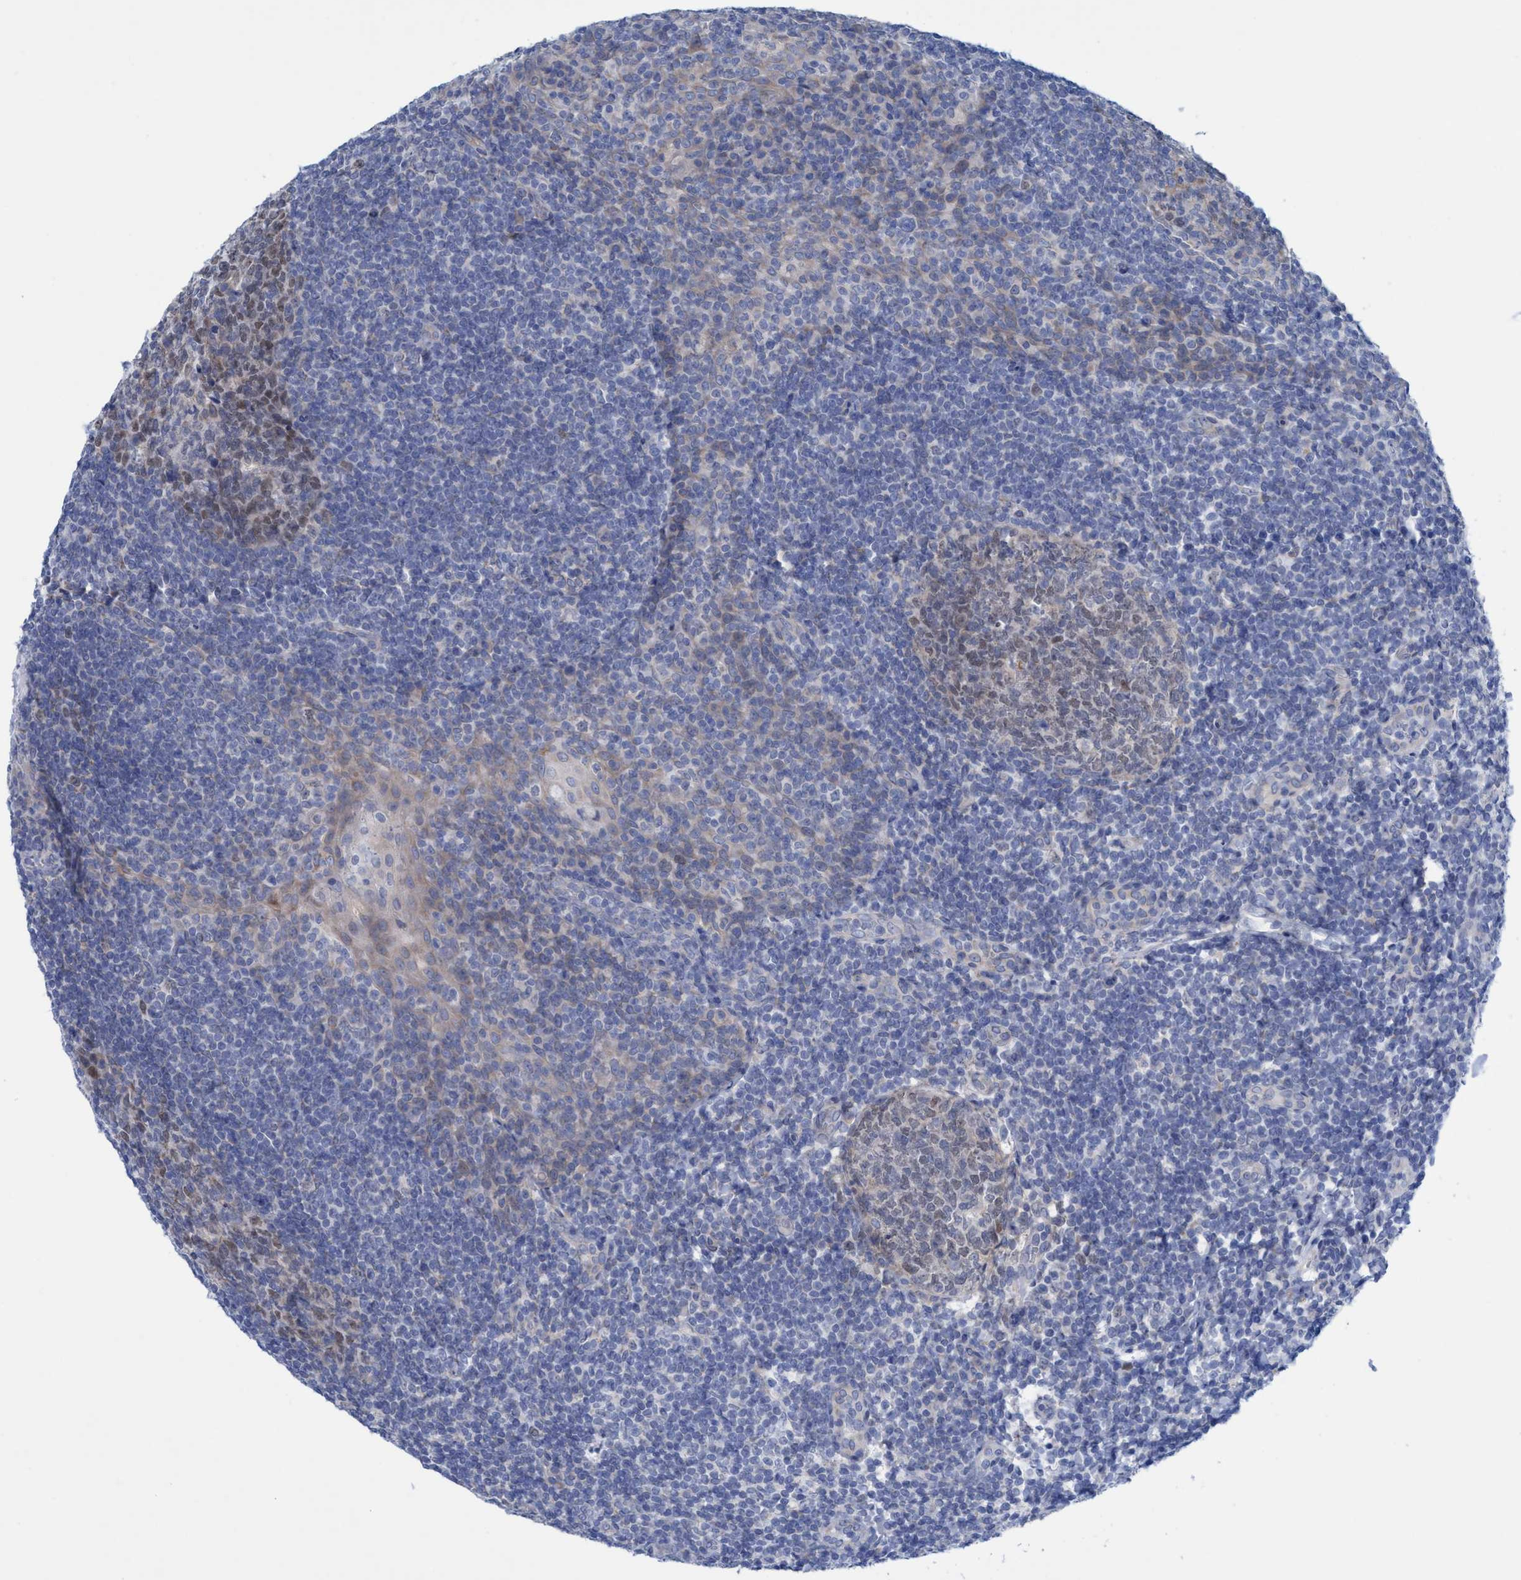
{"staining": {"intensity": "weak", "quantity": "25%-75%", "location": "cytoplasmic/membranous,nuclear"}, "tissue": "tonsil", "cell_type": "Germinal center cells", "image_type": "normal", "snomed": [{"axis": "morphology", "description": "Normal tissue, NOS"}, {"axis": "topography", "description": "Tonsil"}], "caption": "Protein expression analysis of unremarkable human tonsil reveals weak cytoplasmic/membranous,nuclear expression in about 25%-75% of germinal center cells. (brown staining indicates protein expression, while blue staining denotes nuclei).", "gene": "RSAD1", "patient": {"sex": "male", "age": 31}}